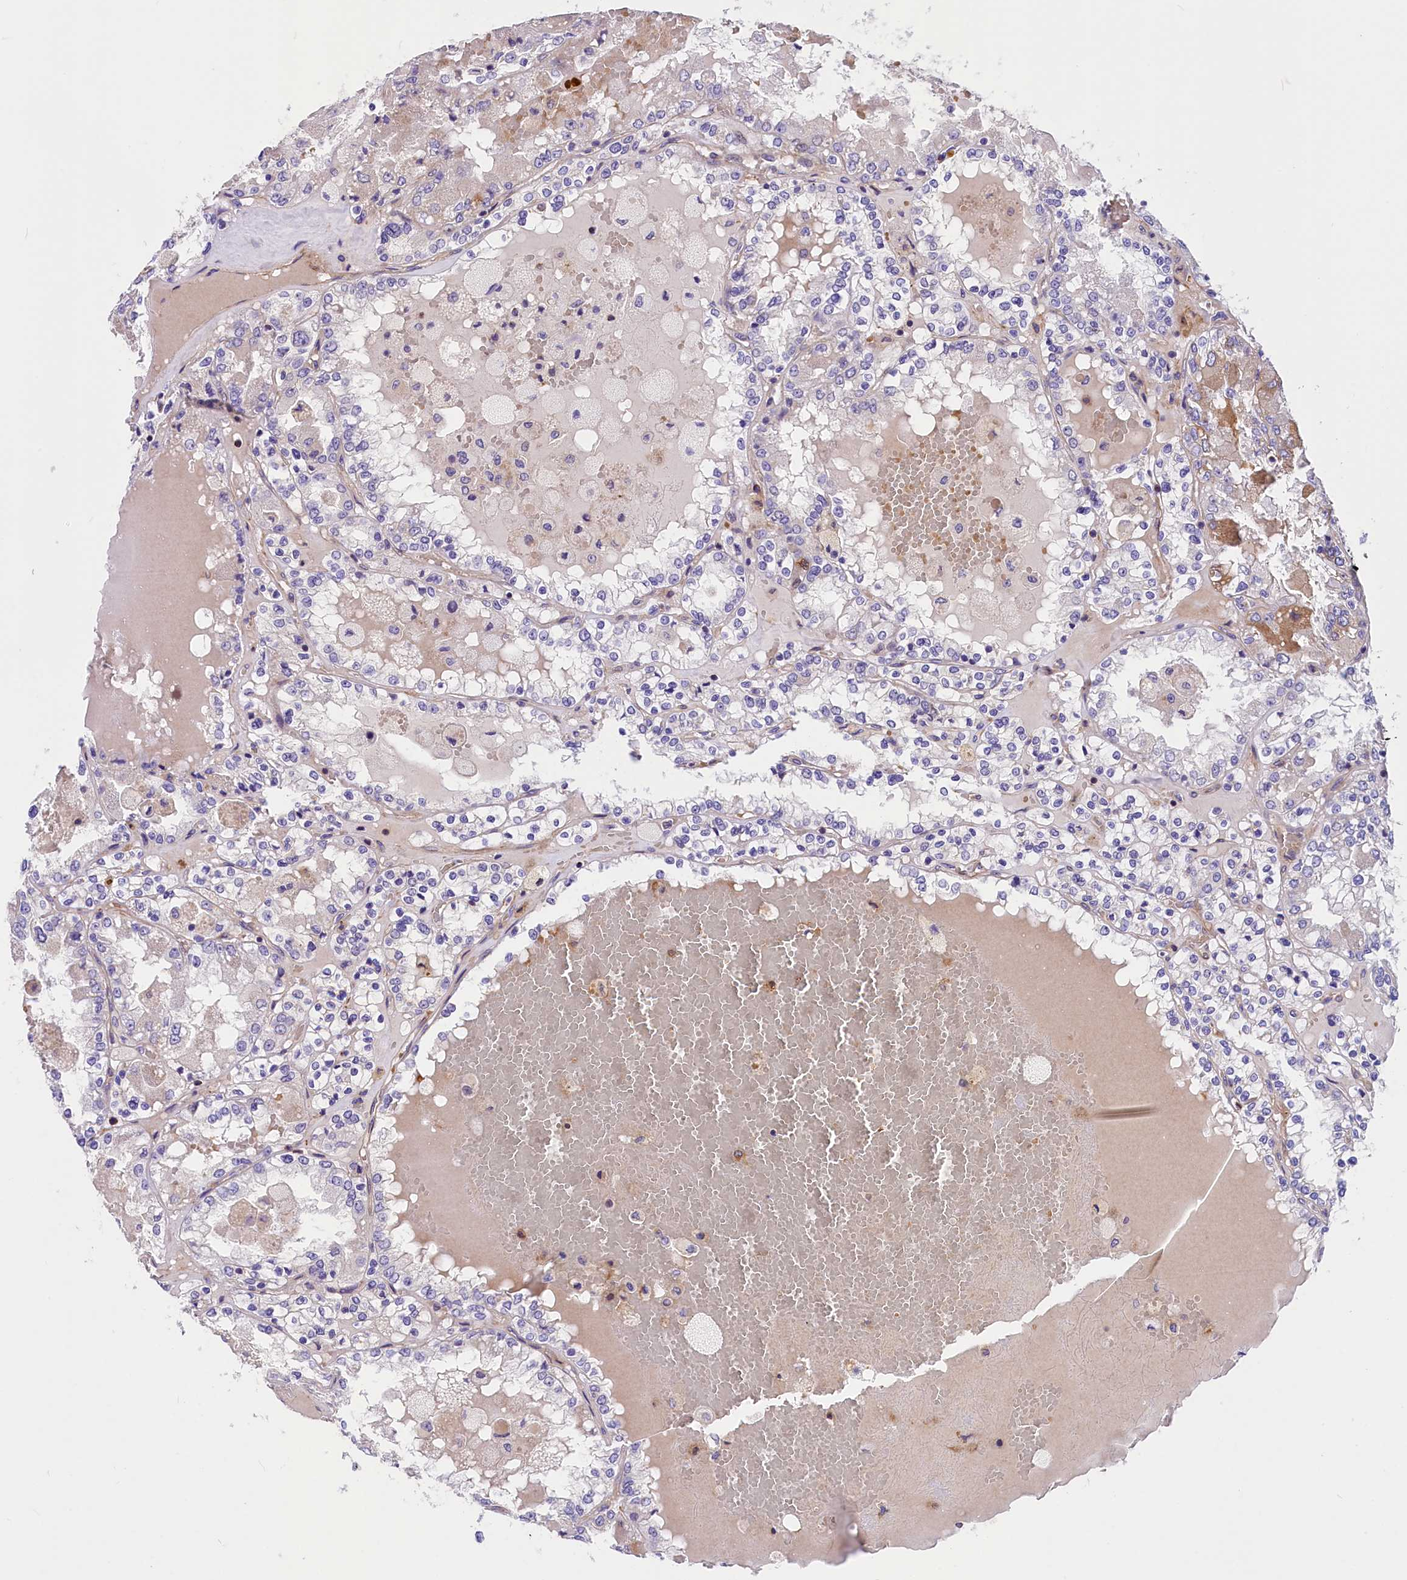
{"staining": {"intensity": "negative", "quantity": "none", "location": "none"}, "tissue": "renal cancer", "cell_type": "Tumor cells", "image_type": "cancer", "snomed": [{"axis": "morphology", "description": "Adenocarcinoma, NOS"}, {"axis": "topography", "description": "Kidney"}], "caption": "Human adenocarcinoma (renal) stained for a protein using IHC shows no expression in tumor cells.", "gene": "MED20", "patient": {"sex": "female", "age": 56}}